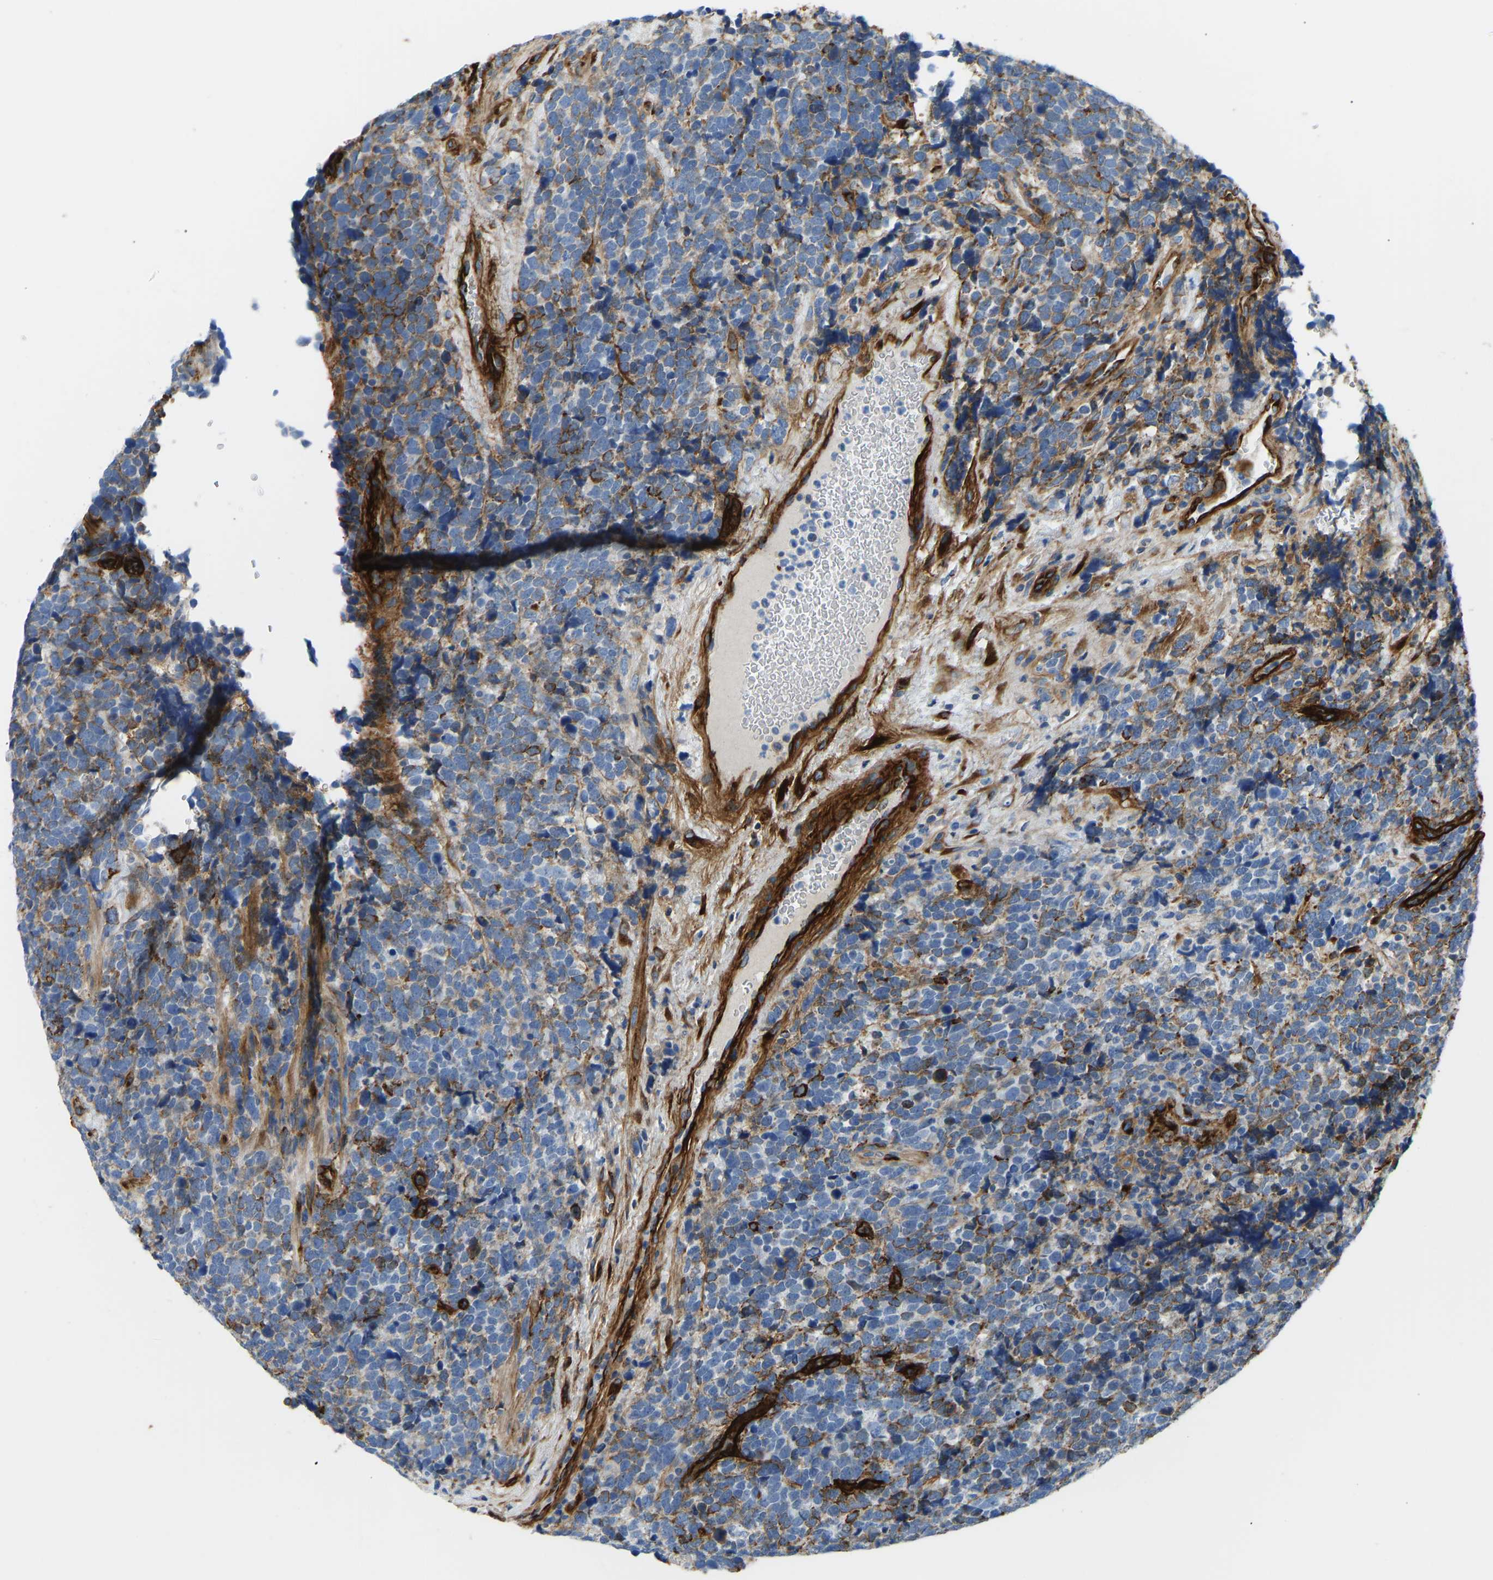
{"staining": {"intensity": "moderate", "quantity": "25%-75%", "location": "cytoplasmic/membranous"}, "tissue": "urothelial cancer", "cell_type": "Tumor cells", "image_type": "cancer", "snomed": [{"axis": "morphology", "description": "Urothelial carcinoma, High grade"}, {"axis": "topography", "description": "Urinary bladder"}], "caption": "An immunohistochemistry (IHC) photomicrograph of neoplastic tissue is shown. Protein staining in brown highlights moderate cytoplasmic/membranous positivity in urothelial cancer within tumor cells.", "gene": "COL15A1", "patient": {"sex": "female", "age": 82}}